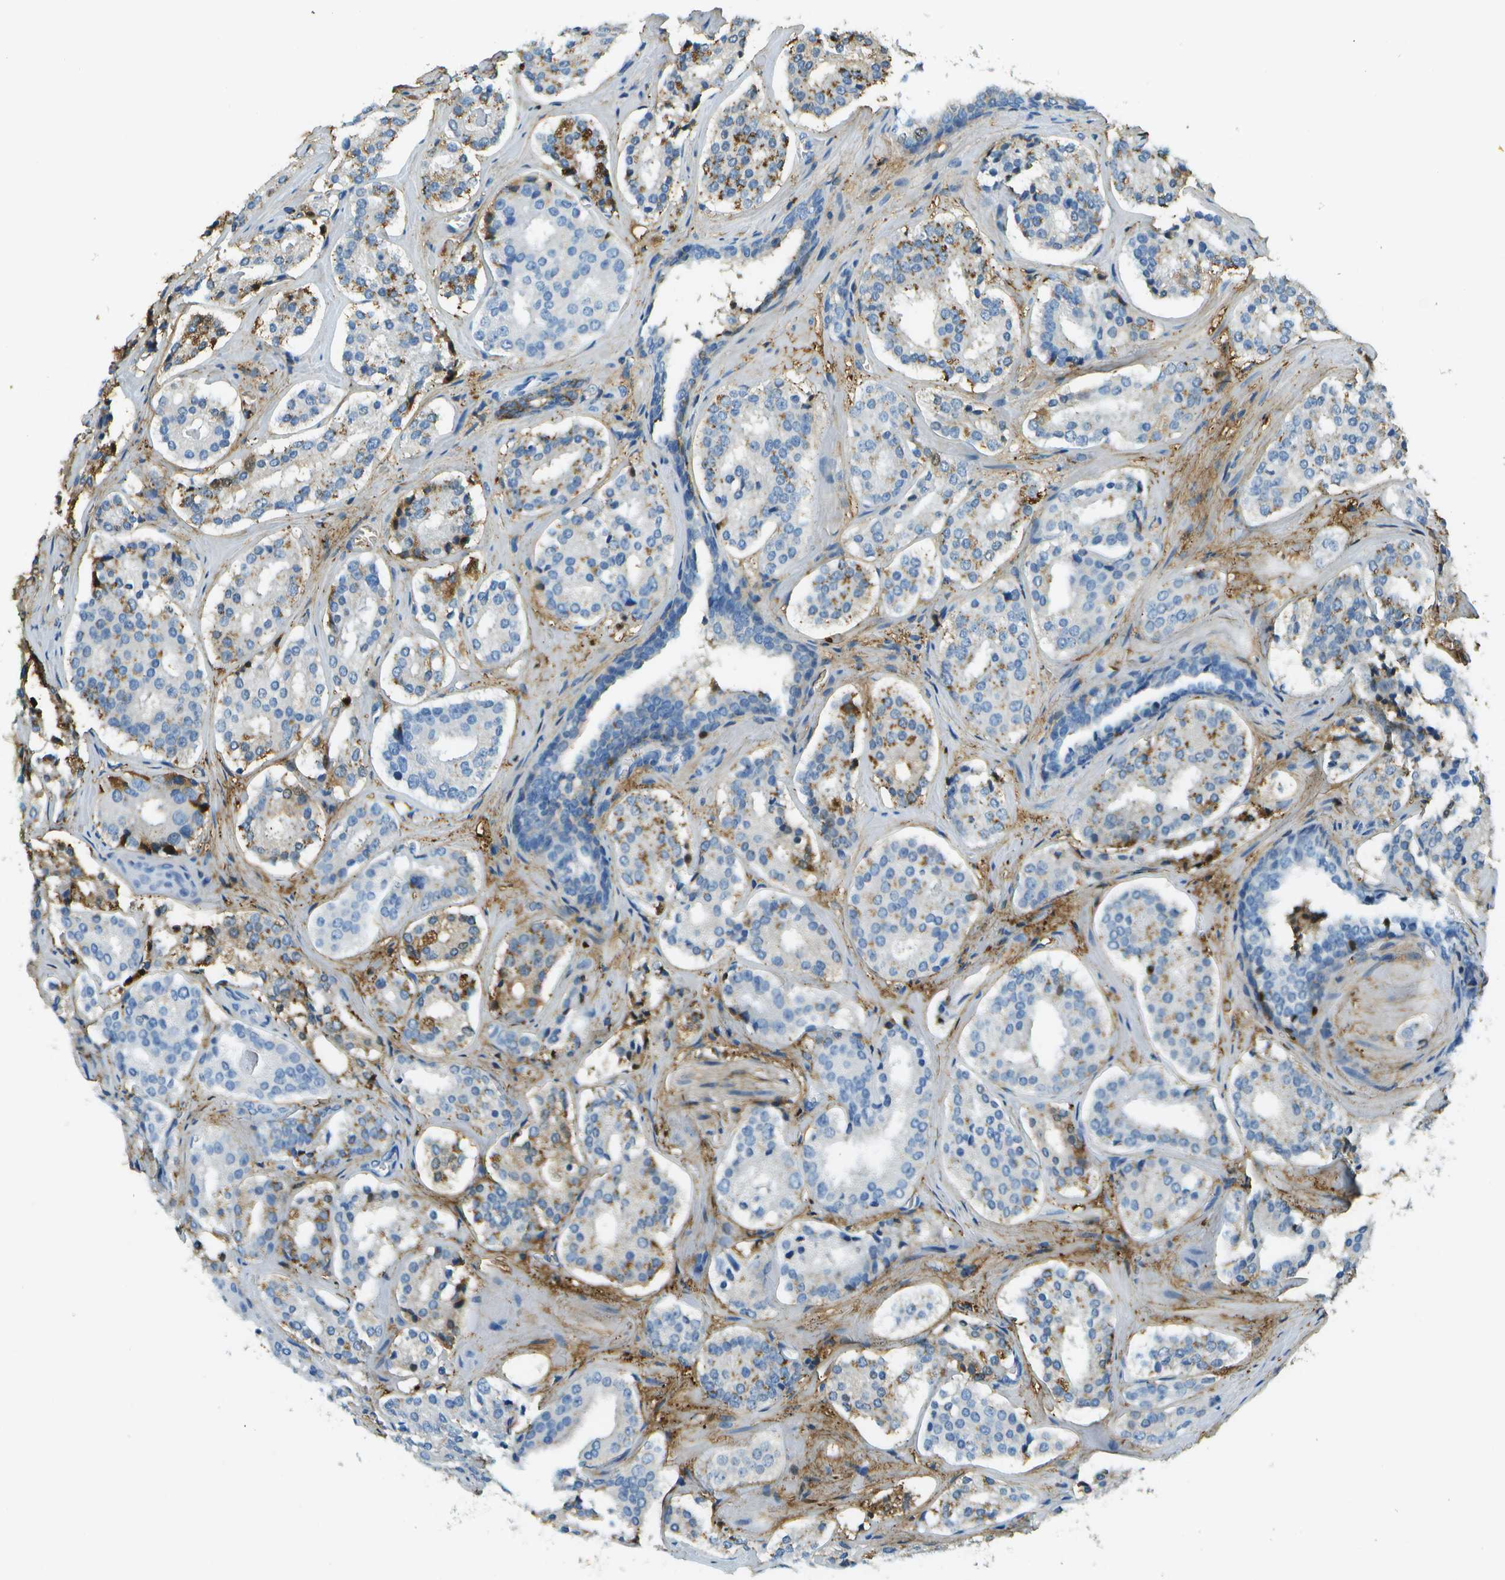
{"staining": {"intensity": "negative", "quantity": "none", "location": "none"}, "tissue": "prostate cancer", "cell_type": "Tumor cells", "image_type": "cancer", "snomed": [{"axis": "morphology", "description": "Adenocarcinoma, High grade"}, {"axis": "topography", "description": "Prostate"}], "caption": "Protein analysis of prostate cancer displays no significant positivity in tumor cells.", "gene": "DCN", "patient": {"sex": "male", "age": 60}}